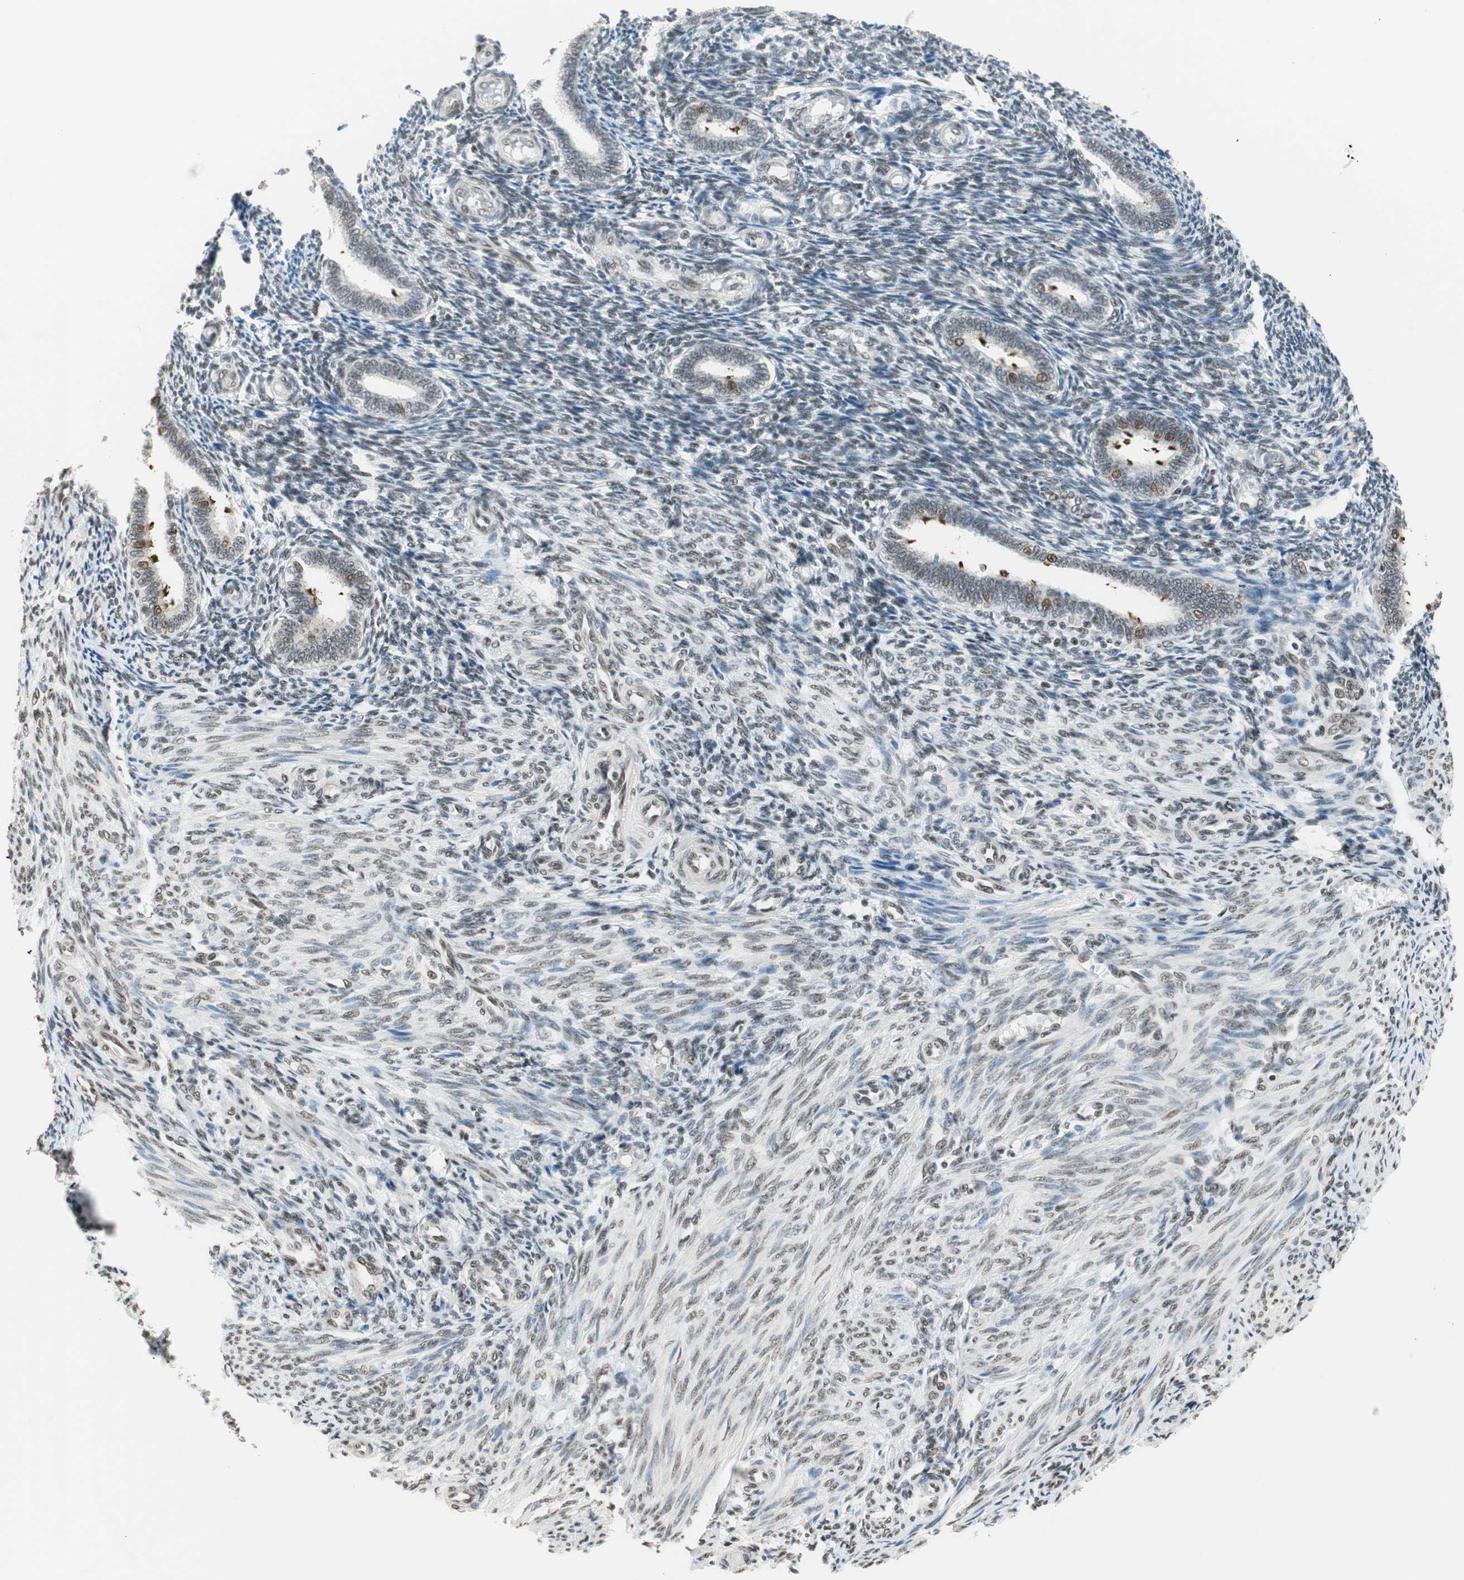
{"staining": {"intensity": "weak", "quantity": "25%-75%", "location": "nuclear"}, "tissue": "endometrium", "cell_type": "Cells in endometrial stroma", "image_type": "normal", "snomed": [{"axis": "morphology", "description": "Normal tissue, NOS"}, {"axis": "topography", "description": "Endometrium"}], "caption": "This image exhibits normal endometrium stained with immunohistochemistry (IHC) to label a protein in brown. The nuclear of cells in endometrial stroma show weak positivity for the protein. Nuclei are counter-stained blue.", "gene": "ZBTB17", "patient": {"sex": "female", "age": 27}}